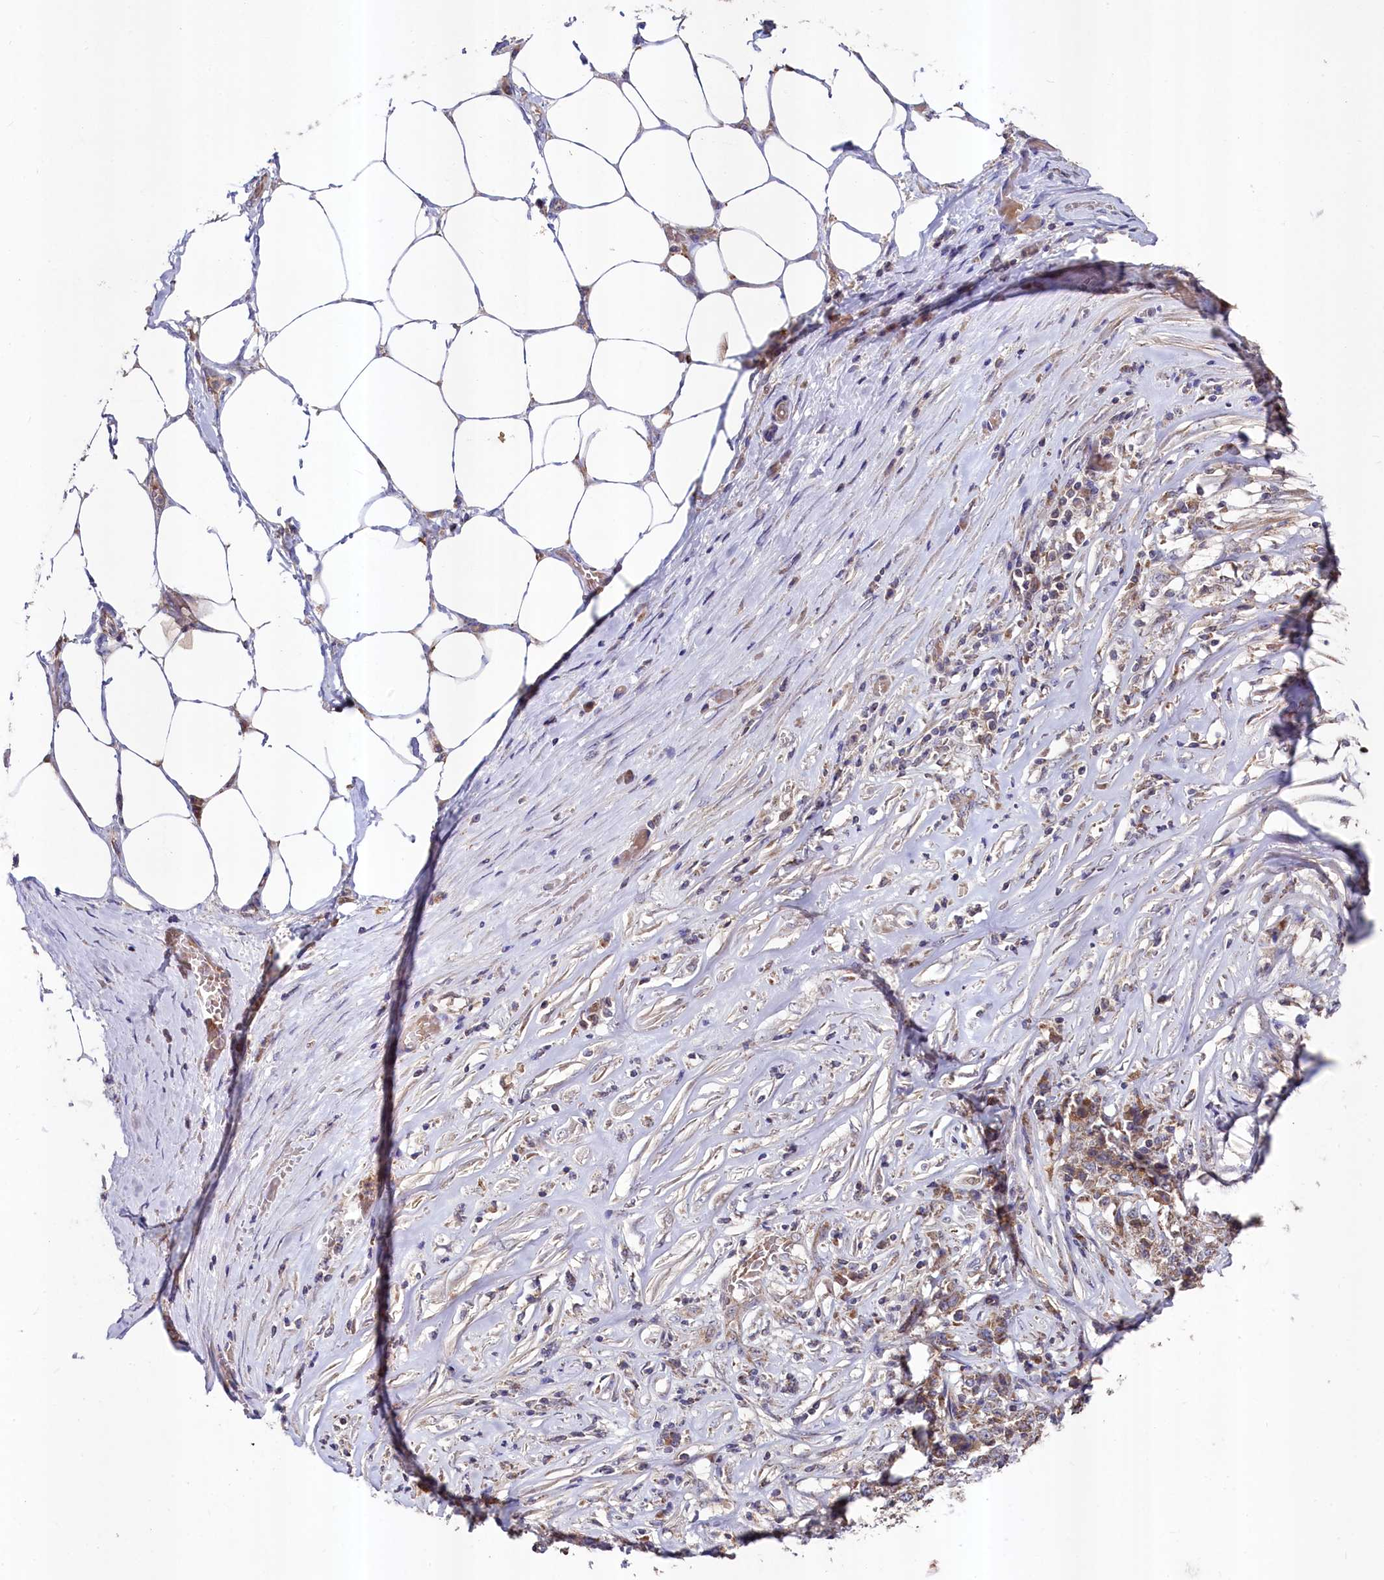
{"staining": {"intensity": "moderate", "quantity": ">75%", "location": "cytoplasmic/membranous"}, "tissue": "stomach cancer", "cell_type": "Tumor cells", "image_type": "cancer", "snomed": [{"axis": "morphology", "description": "Adenocarcinoma, NOS"}, {"axis": "topography", "description": "Stomach"}], "caption": "There is medium levels of moderate cytoplasmic/membranous staining in tumor cells of stomach cancer (adenocarcinoma), as demonstrated by immunohistochemical staining (brown color).", "gene": "METTL4", "patient": {"sex": "male", "age": 59}}